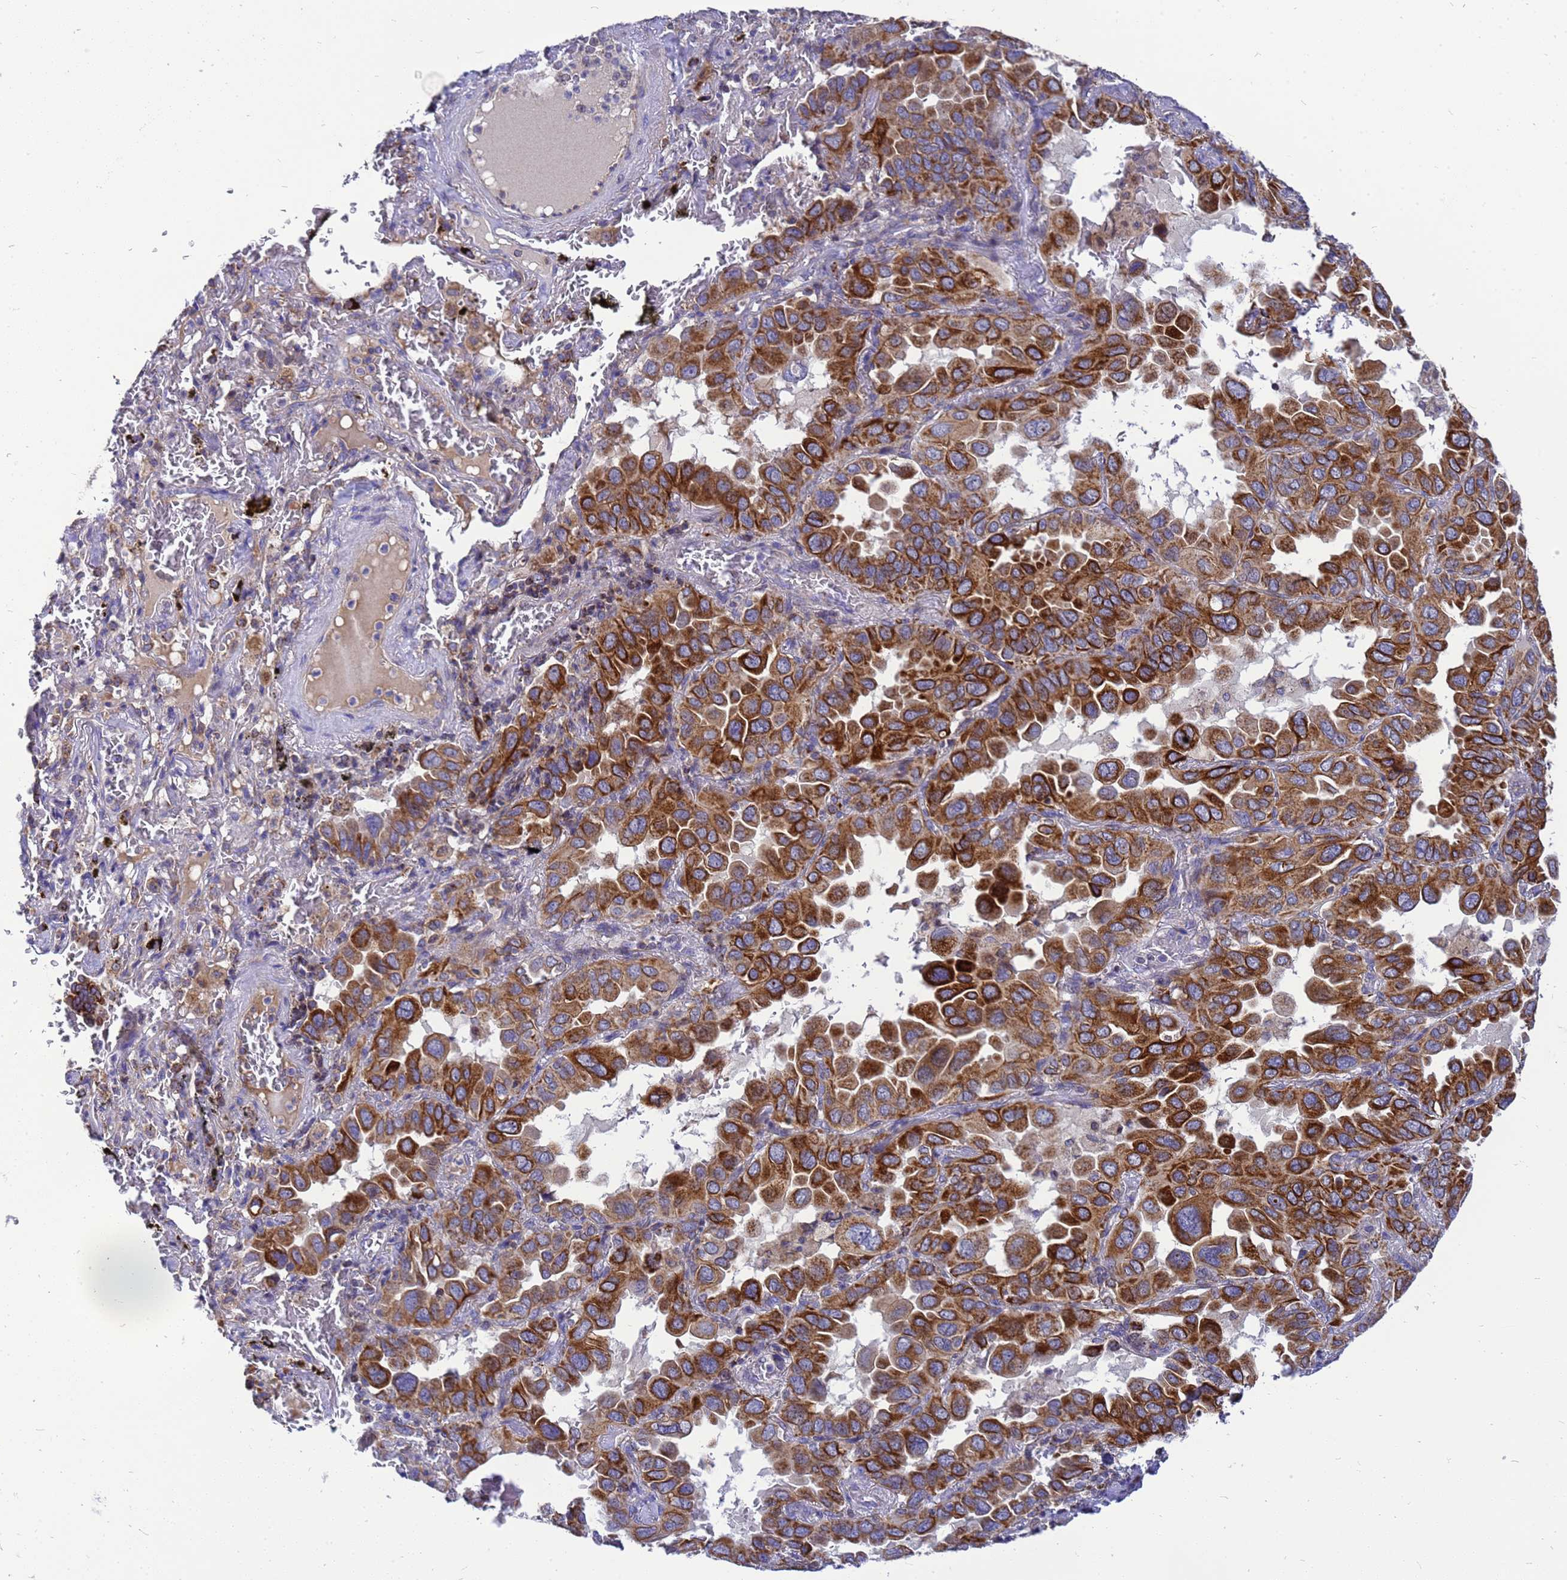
{"staining": {"intensity": "strong", "quantity": ">75%", "location": "cytoplasmic/membranous"}, "tissue": "lung cancer", "cell_type": "Tumor cells", "image_type": "cancer", "snomed": [{"axis": "morphology", "description": "Adenocarcinoma, NOS"}, {"axis": "topography", "description": "Lung"}], "caption": "Immunohistochemical staining of human lung cancer (adenocarcinoma) displays high levels of strong cytoplasmic/membranous protein positivity in about >75% of tumor cells.", "gene": "CMC4", "patient": {"sex": "male", "age": 64}}